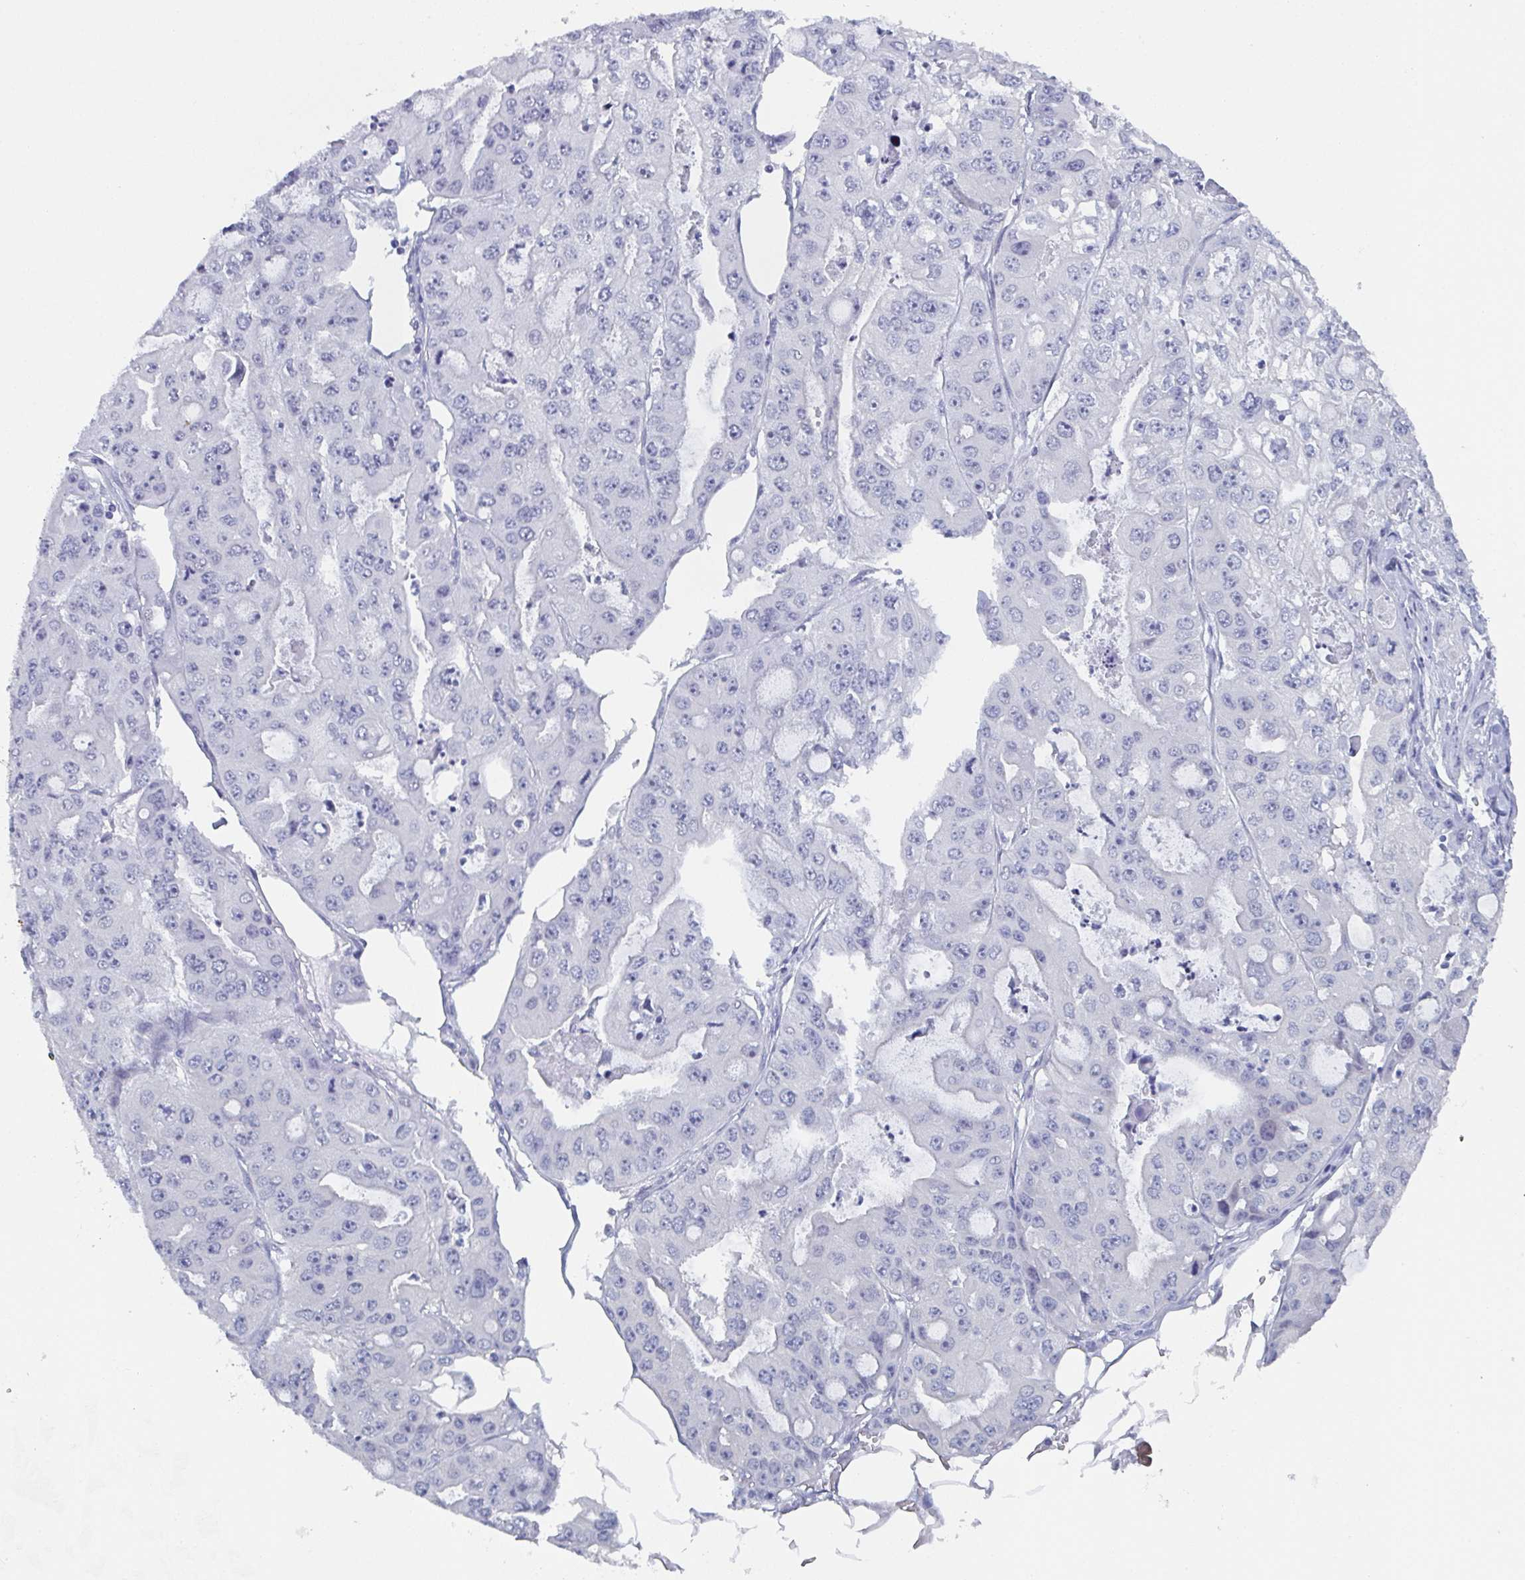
{"staining": {"intensity": "negative", "quantity": "none", "location": "none"}, "tissue": "ovarian cancer", "cell_type": "Tumor cells", "image_type": "cancer", "snomed": [{"axis": "morphology", "description": "Cystadenocarcinoma, serous, NOS"}, {"axis": "topography", "description": "Ovary"}], "caption": "Tumor cells show no significant staining in ovarian serous cystadenocarcinoma.", "gene": "DYDC2", "patient": {"sex": "female", "age": 56}}